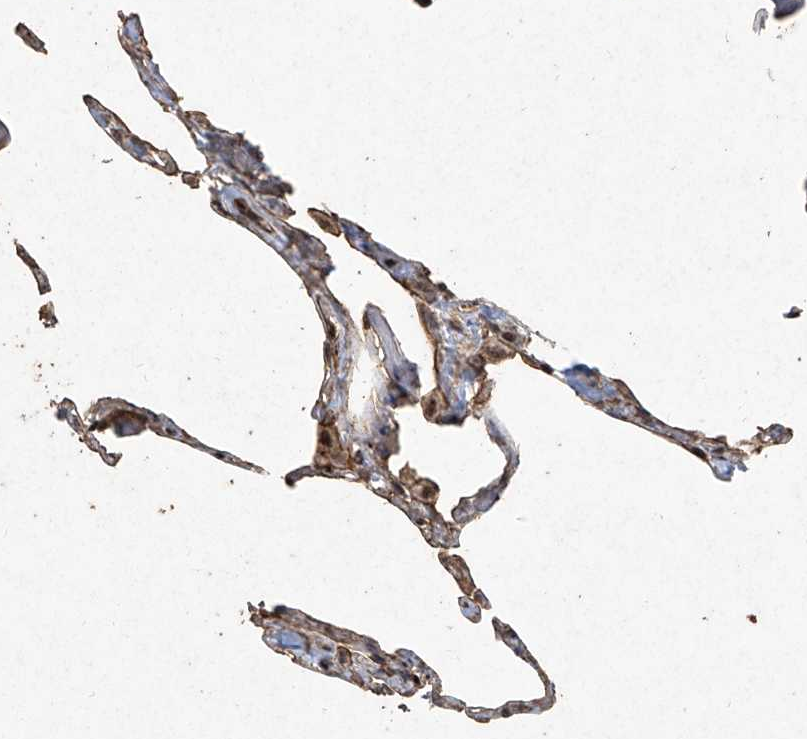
{"staining": {"intensity": "weak", "quantity": "25%-75%", "location": "cytoplasmic/membranous"}, "tissue": "lung", "cell_type": "Alveolar cells", "image_type": "normal", "snomed": [{"axis": "morphology", "description": "Normal tissue, NOS"}, {"axis": "topography", "description": "Lung"}], "caption": "Immunohistochemistry (IHC) (DAB) staining of unremarkable lung displays weak cytoplasmic/membranous protein expression in about 25%-75% of alveolar cells. (DAB (3,3'-diaminobenzidine) = brown stain, brightfield microscopy at high magnification).", "gene": "ERBB3", "patient": {"sex": "male", "age": 65}}